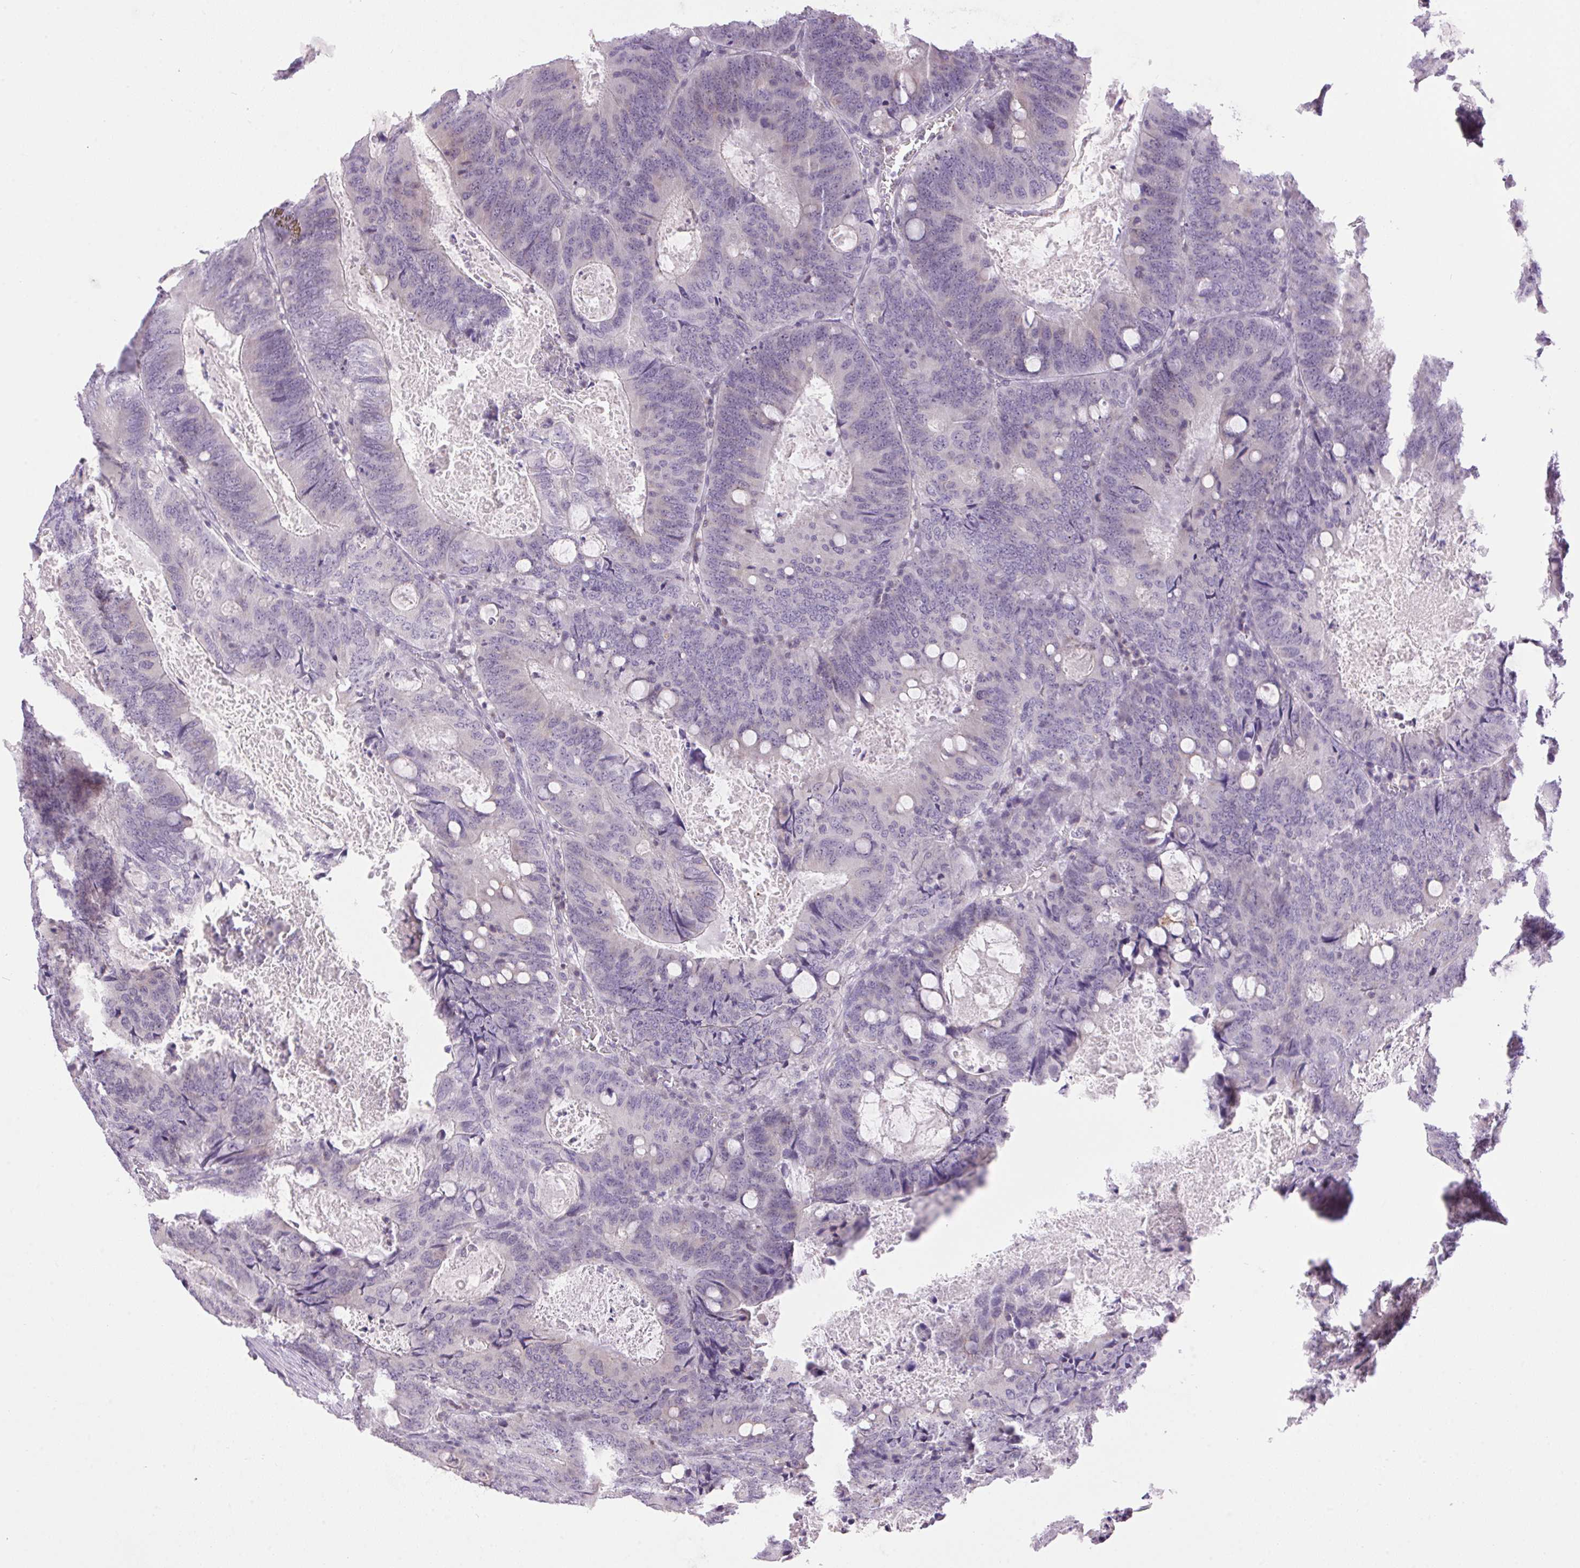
{"staining": {"intensity": "negative", "quantity": "none", "location": "none"}, "tissue": "colorectal cancer", "cell_type": "Tumor cells", "image_type": "cancer", "snomed": [{"axis": "morphology", "description": "Adenocarcinoma, NOS"}, {"axis": "topography", "description": "Colon"}], "caption": "The photomicrograph demonstrates no staining of tumor cells in colorectal cancer.", "gene": "SMIM13", "patient": {"sex": "male", "age": 67}}